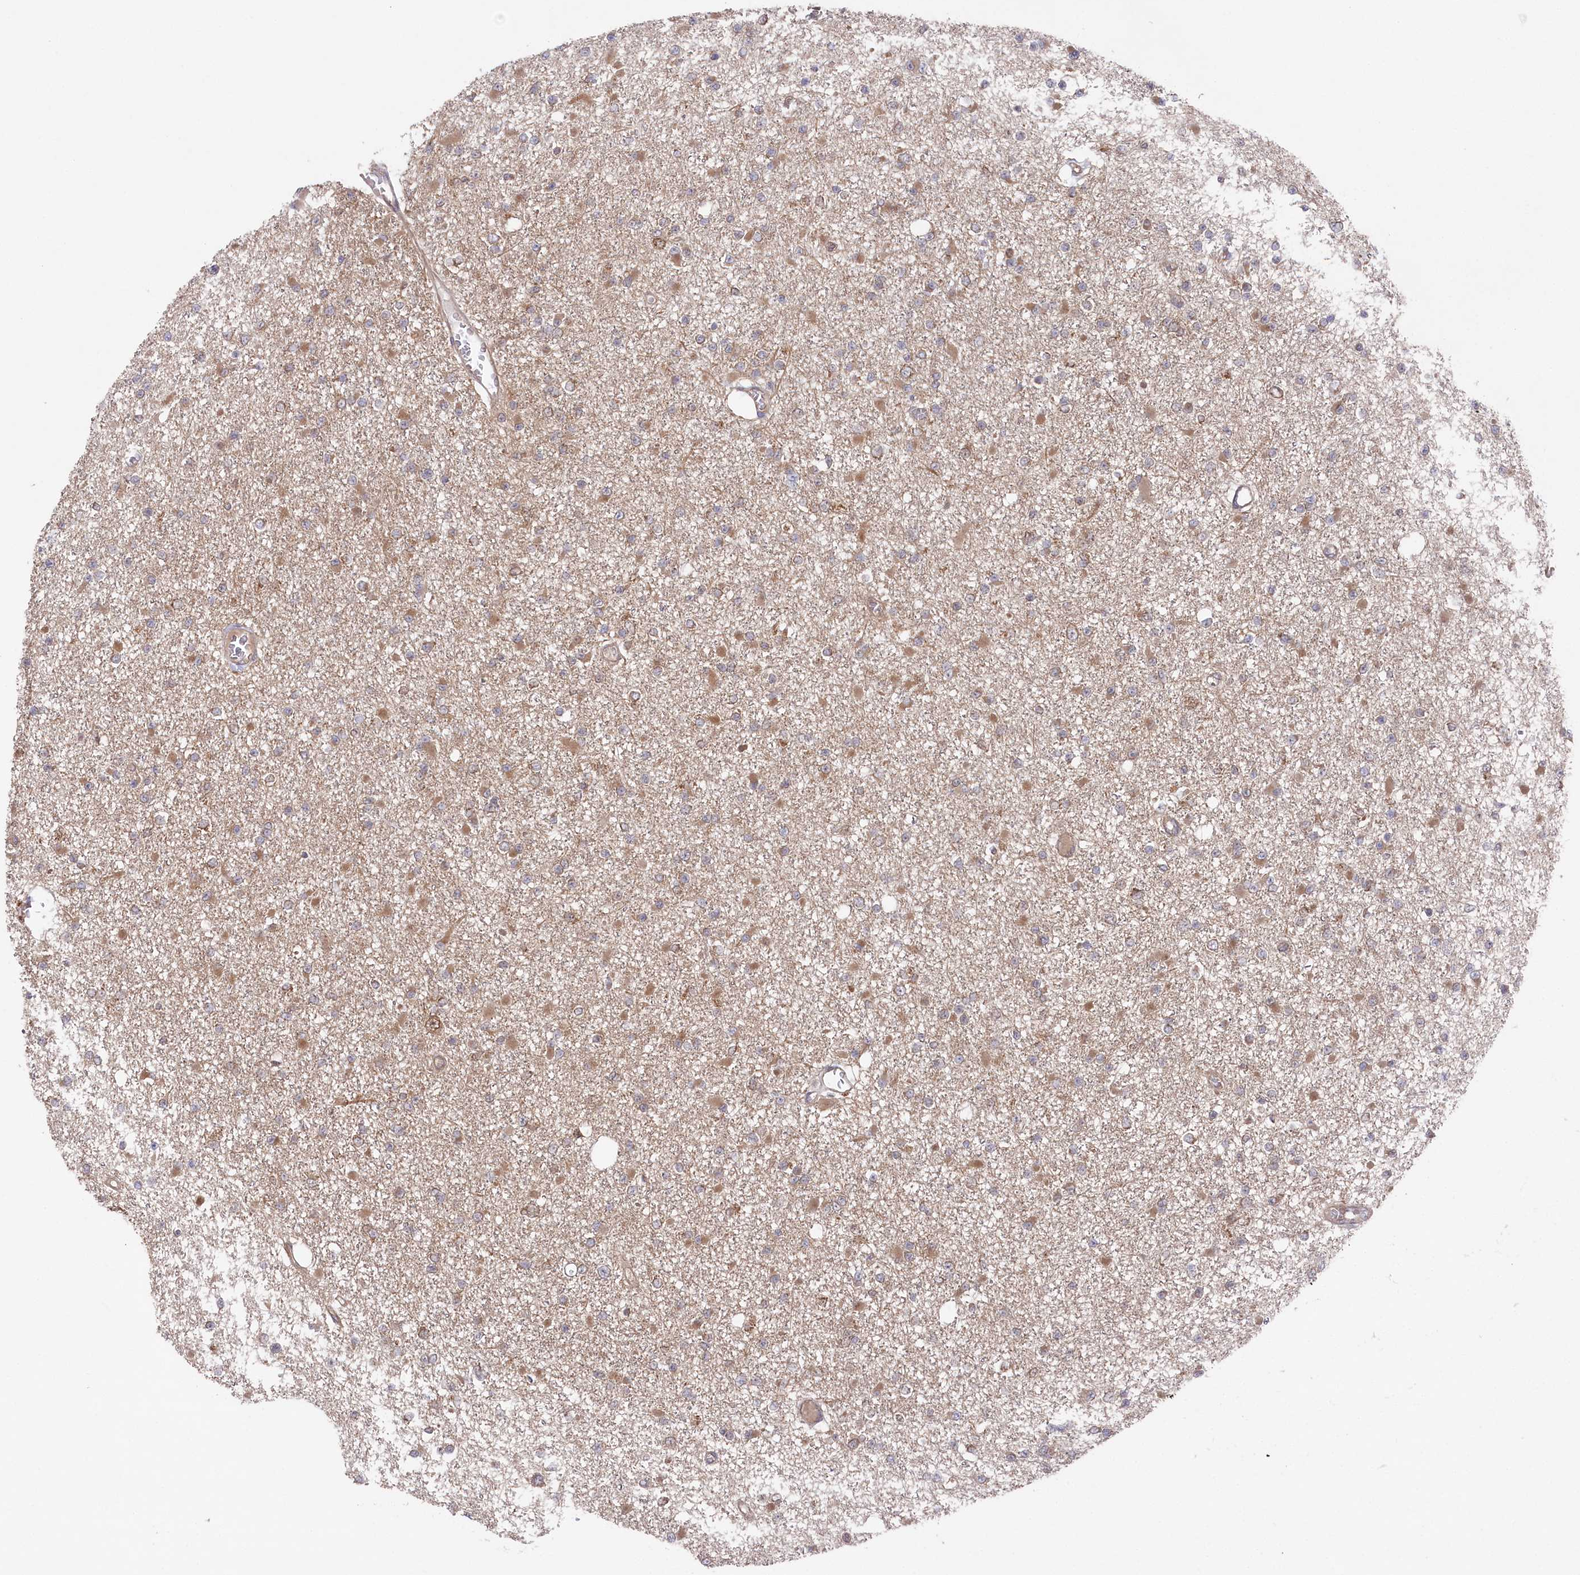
{"staining": {"intensity": "weak", "quantity": "25%-75%", "location": "cytoplasmic/membranous"}, "tissue": "glioma", "cell_type": "Tumor cells", "image_type": "cancer", "snomed": [{"axis": "morphology", "description": "Glioma, malignant, Low grade"}, {"axis": "topography", "description": "Brain"}], "caption": "Approximately 25%-75% of tumor cells in glioma reveal weak cytoplasmic/membranous protein positivity as visualized by brown immunohistochemical staining.", "gene": "PPP1R21", "patient": {"sex": "female", "age": 22}}